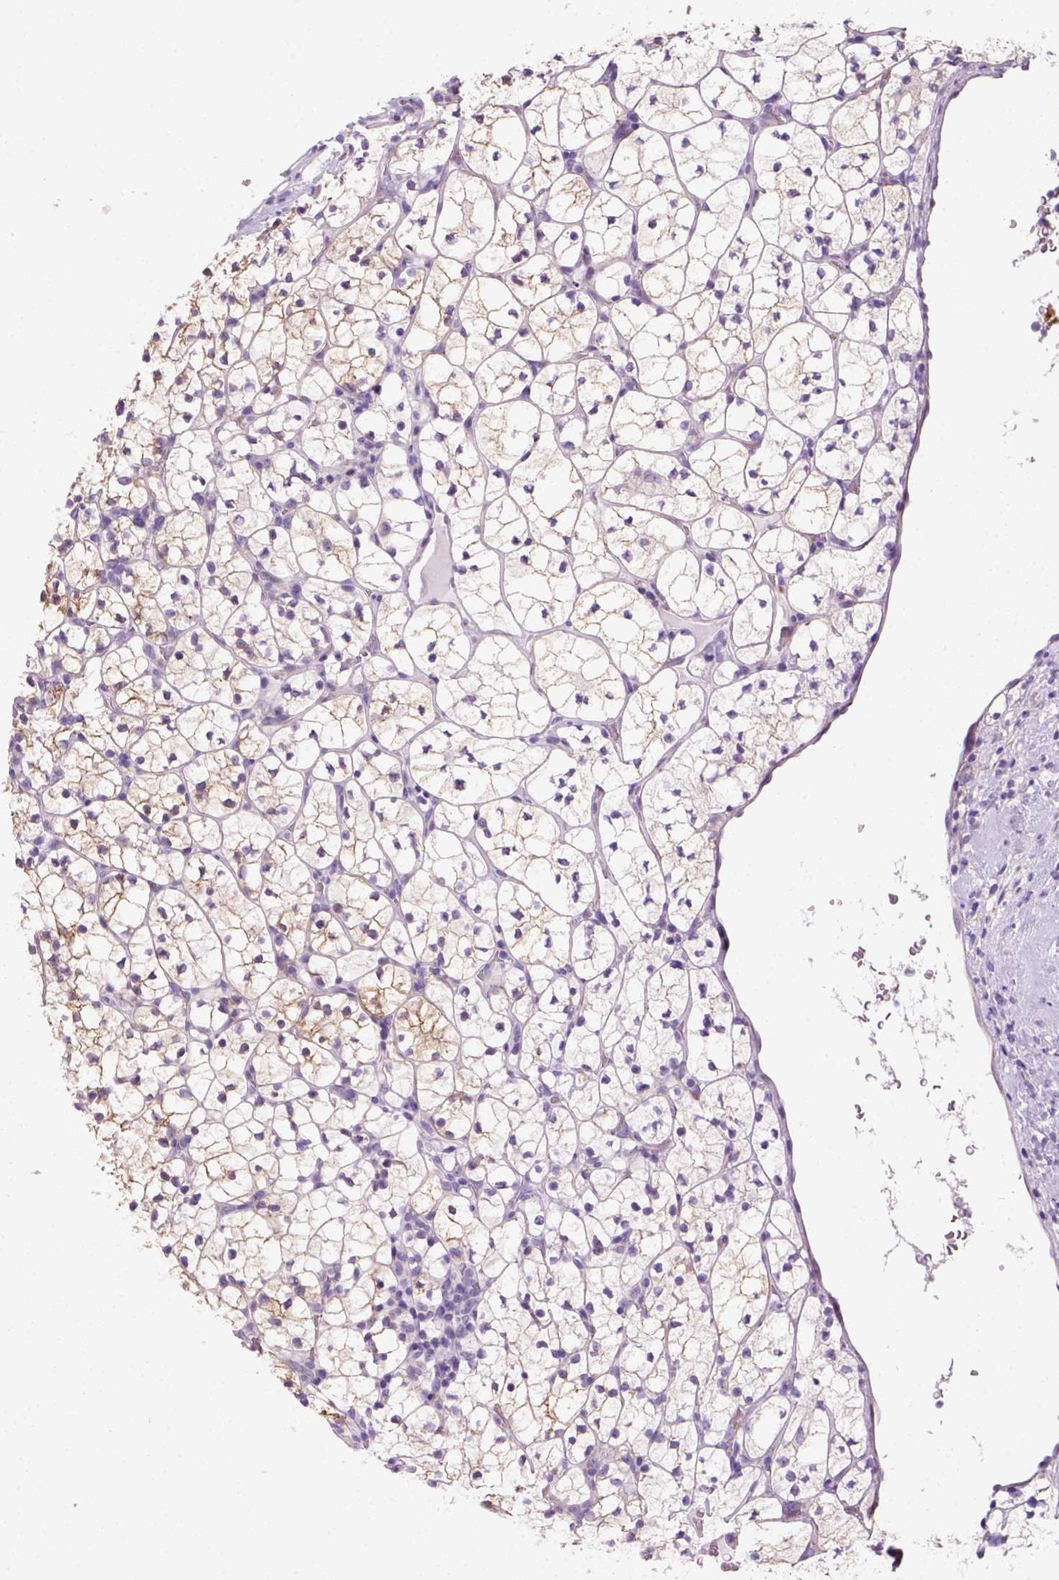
{"staining": {"intensity": "weak", "quantity": "25%-75%", "location": "cytoplasmic/membranous"}, "tissue": "renal cancer", "cell_type": "Tumor cells", "image_type": "cancer", "snomed": [{"axis": "morphology", "description": "Adenocarcinoma, NOS"}, {"axis": "topography", "description": "Kidney"}], "caption": "Human renal cancer (adenocarcinoma) stained with a protein marker demonstrates weak staining in tumor cells.", "gene": "CES2", "patient": {"sex": "female", "age": 89}}